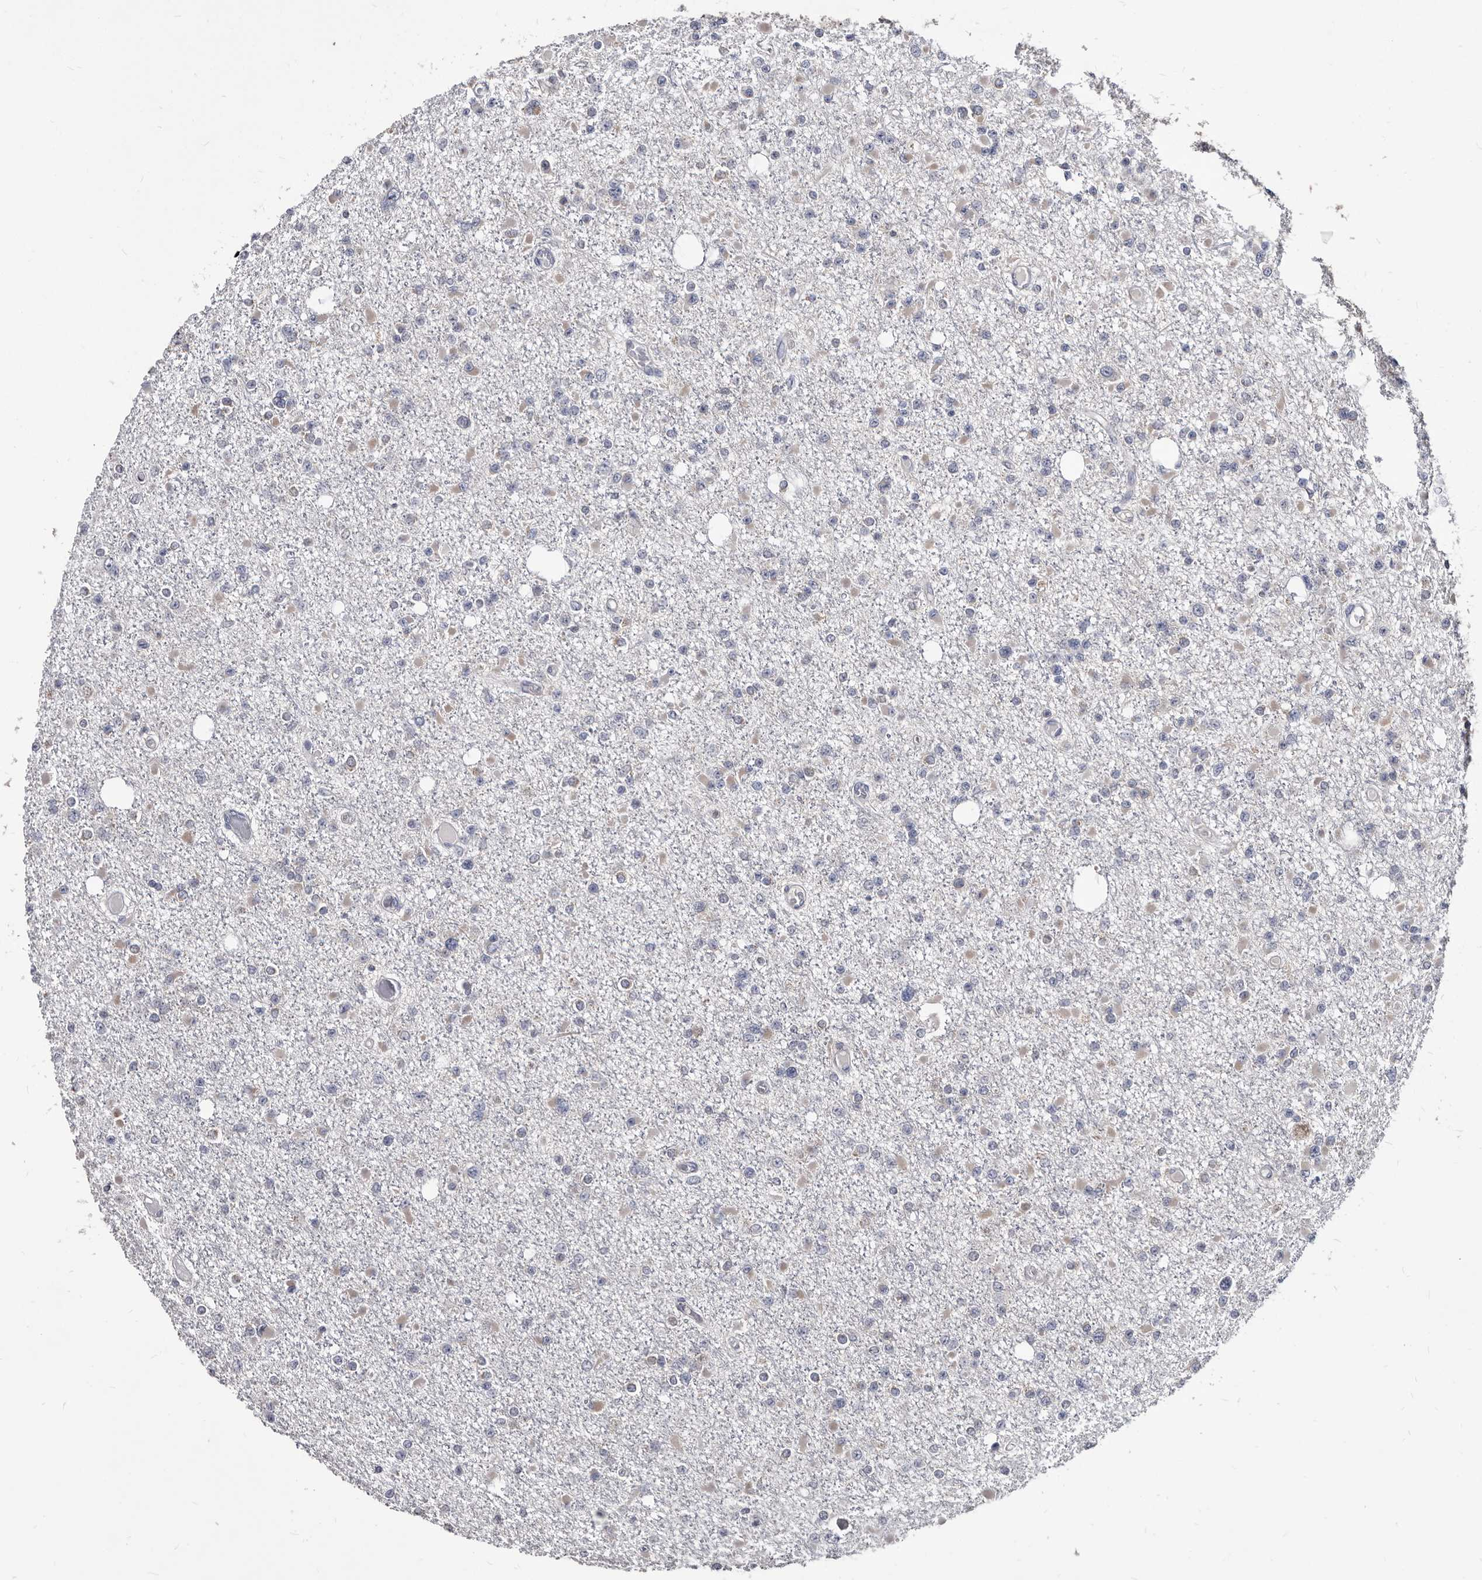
{"staining": {"intensity": "negative", "quantity": "none", "location": "none"}, "tissue": "glioma", "cell_type": "Tumor cells", "image_type": "cancer", "snomed": [{"axis": "morphology", "description": "Glioma, malignant, Low grade"}, {"axis": "topography", "description": "Brain"}], "caption": "The histopathology image displays no staining of tumor cells in malignant glioma (low-grade).", "gene": "ABCF2", "patient": {"sex": "female", "age": 22}}